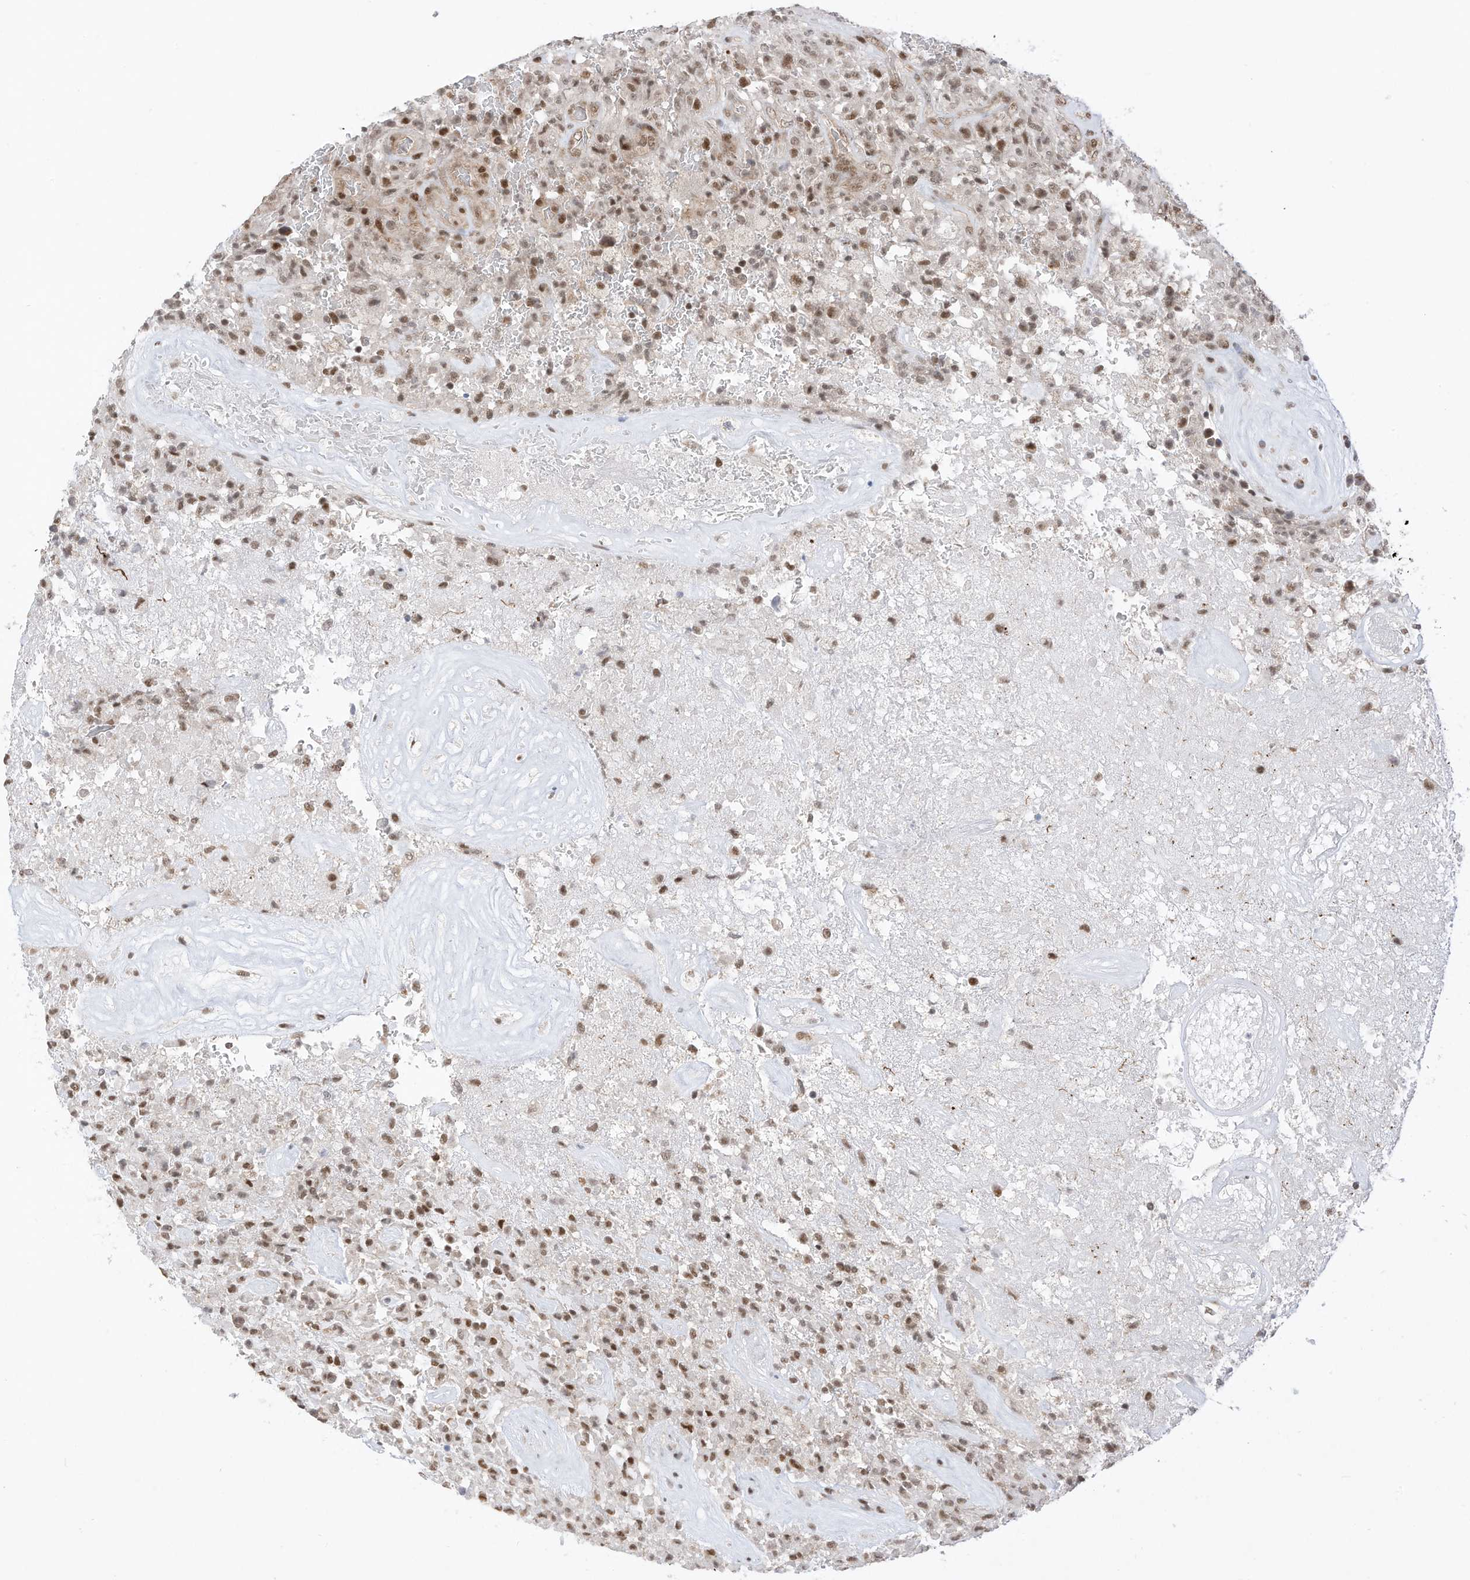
{"staining": {"intensity": "weak", "quantity": "25%-75%", "location": "nuclear"}, "tissue": "glioma", "cell_type": "Tumor cells", "image_type": "cancer", "snomed": [{"axis": "morphology", "description": "Glioma, malignant, High grade"}, {"axis": "topography", "description": "Brain"}], "caption": "High-power microscopy captured an immunohistochemistry image of glioma, revealing weak nuclear positivity in about 25%-75% of tumor cells. Using DAB (brown) and hematoxylin (blue) stains, captured at high magnification using brightfield microscopy.", "gene": "AURKAIP1", "patient": {"sex": "female", "age": 57}}